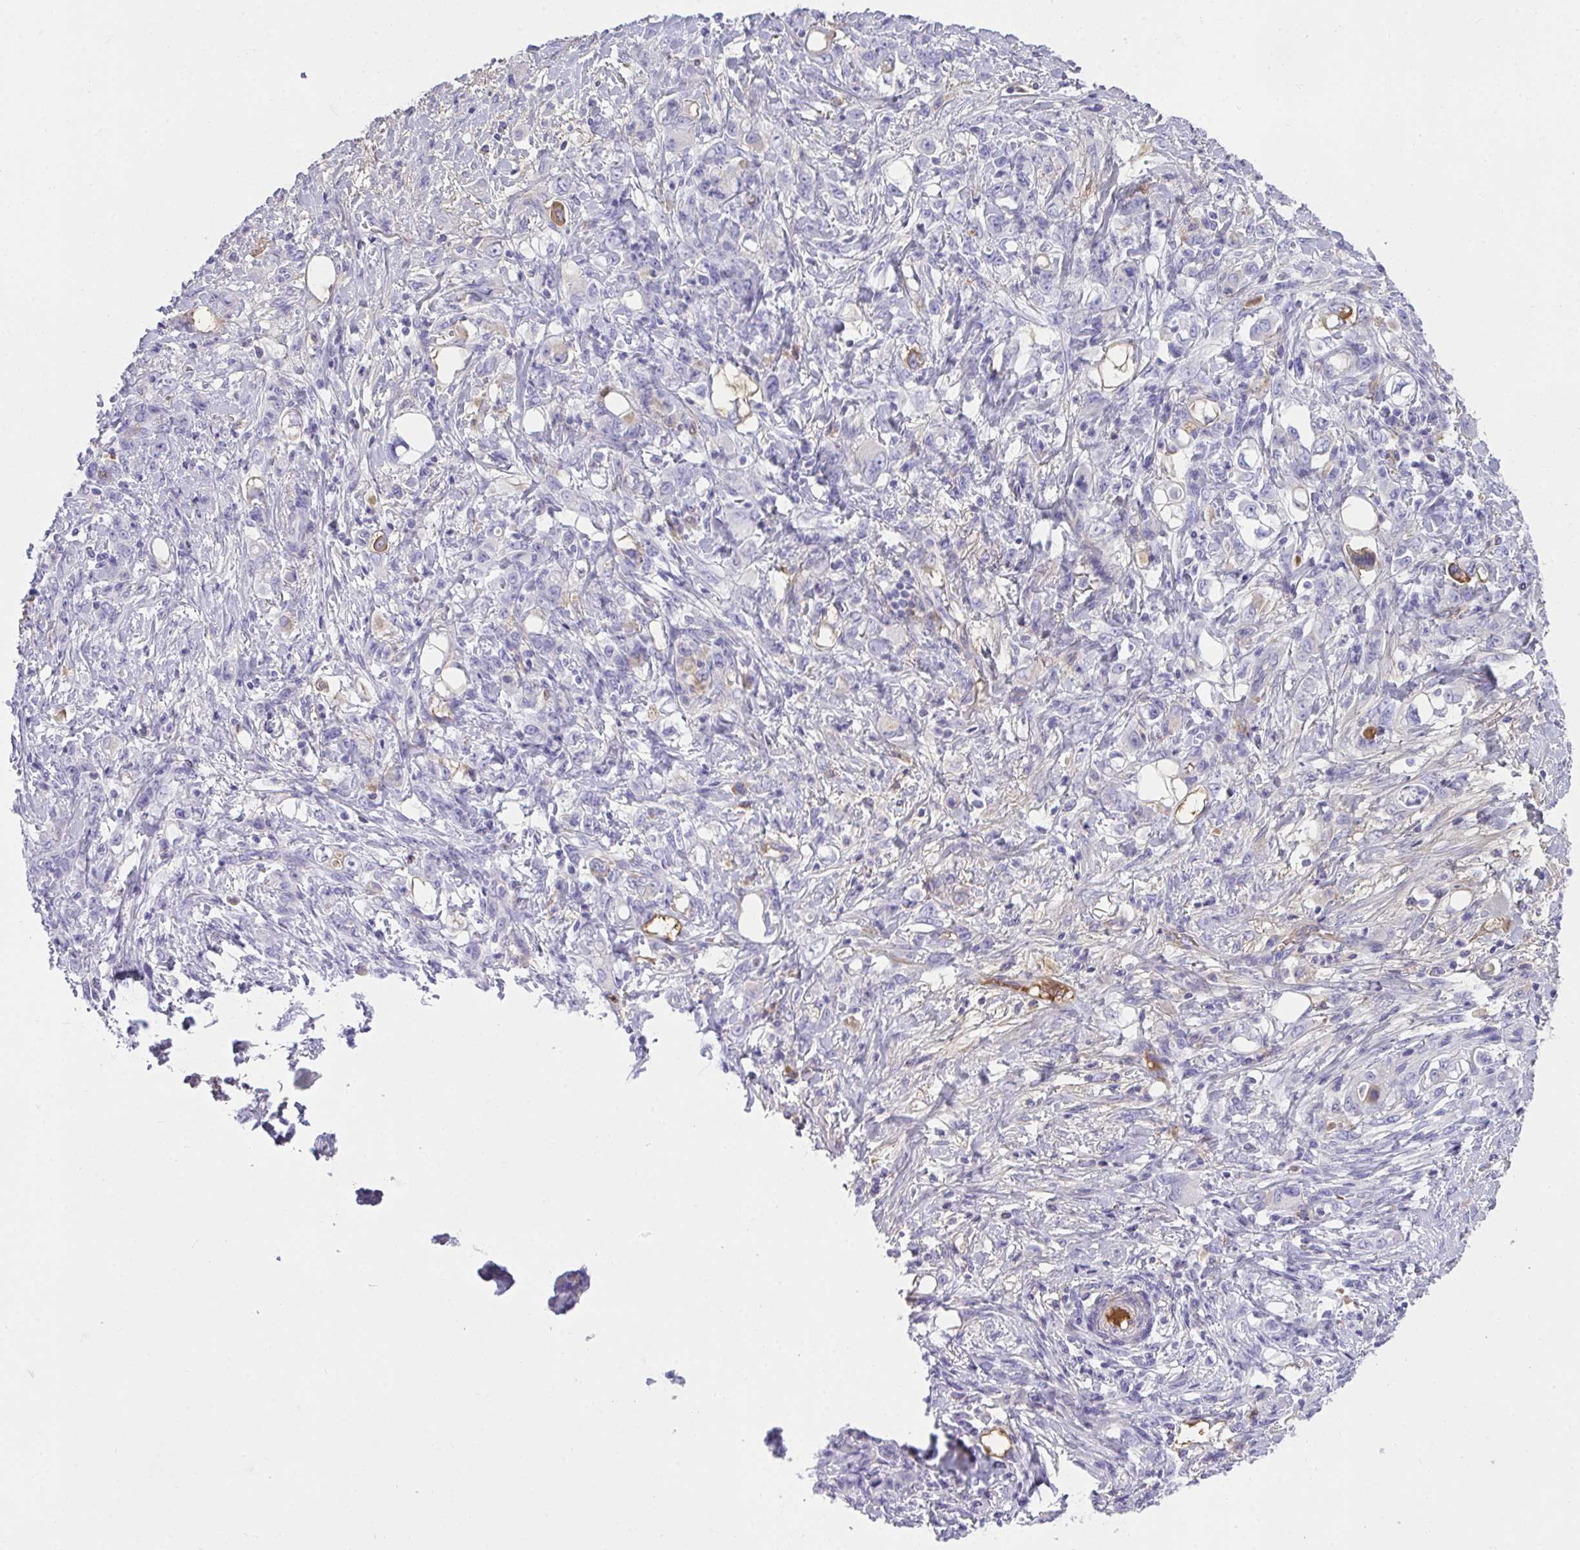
{"staining": {"intensity": "negative", "quantity": "none", "location": "none"}, "tissue": "stomach cancer", "cell_type": "Tumor cells", "image_type": "cancer", "snomed": [{"axis": "morphology", "description": "Adenocarcinoma, NOS"}, {"axis": "topography", "description": "Stomach"}], "caption": "This is an immunohistochemistry image of stomach adenocarcinoma. There is no staining in tumor cells.", "gene": "ZSWIM3", "patient": {"sex": "female", "age": 79}}